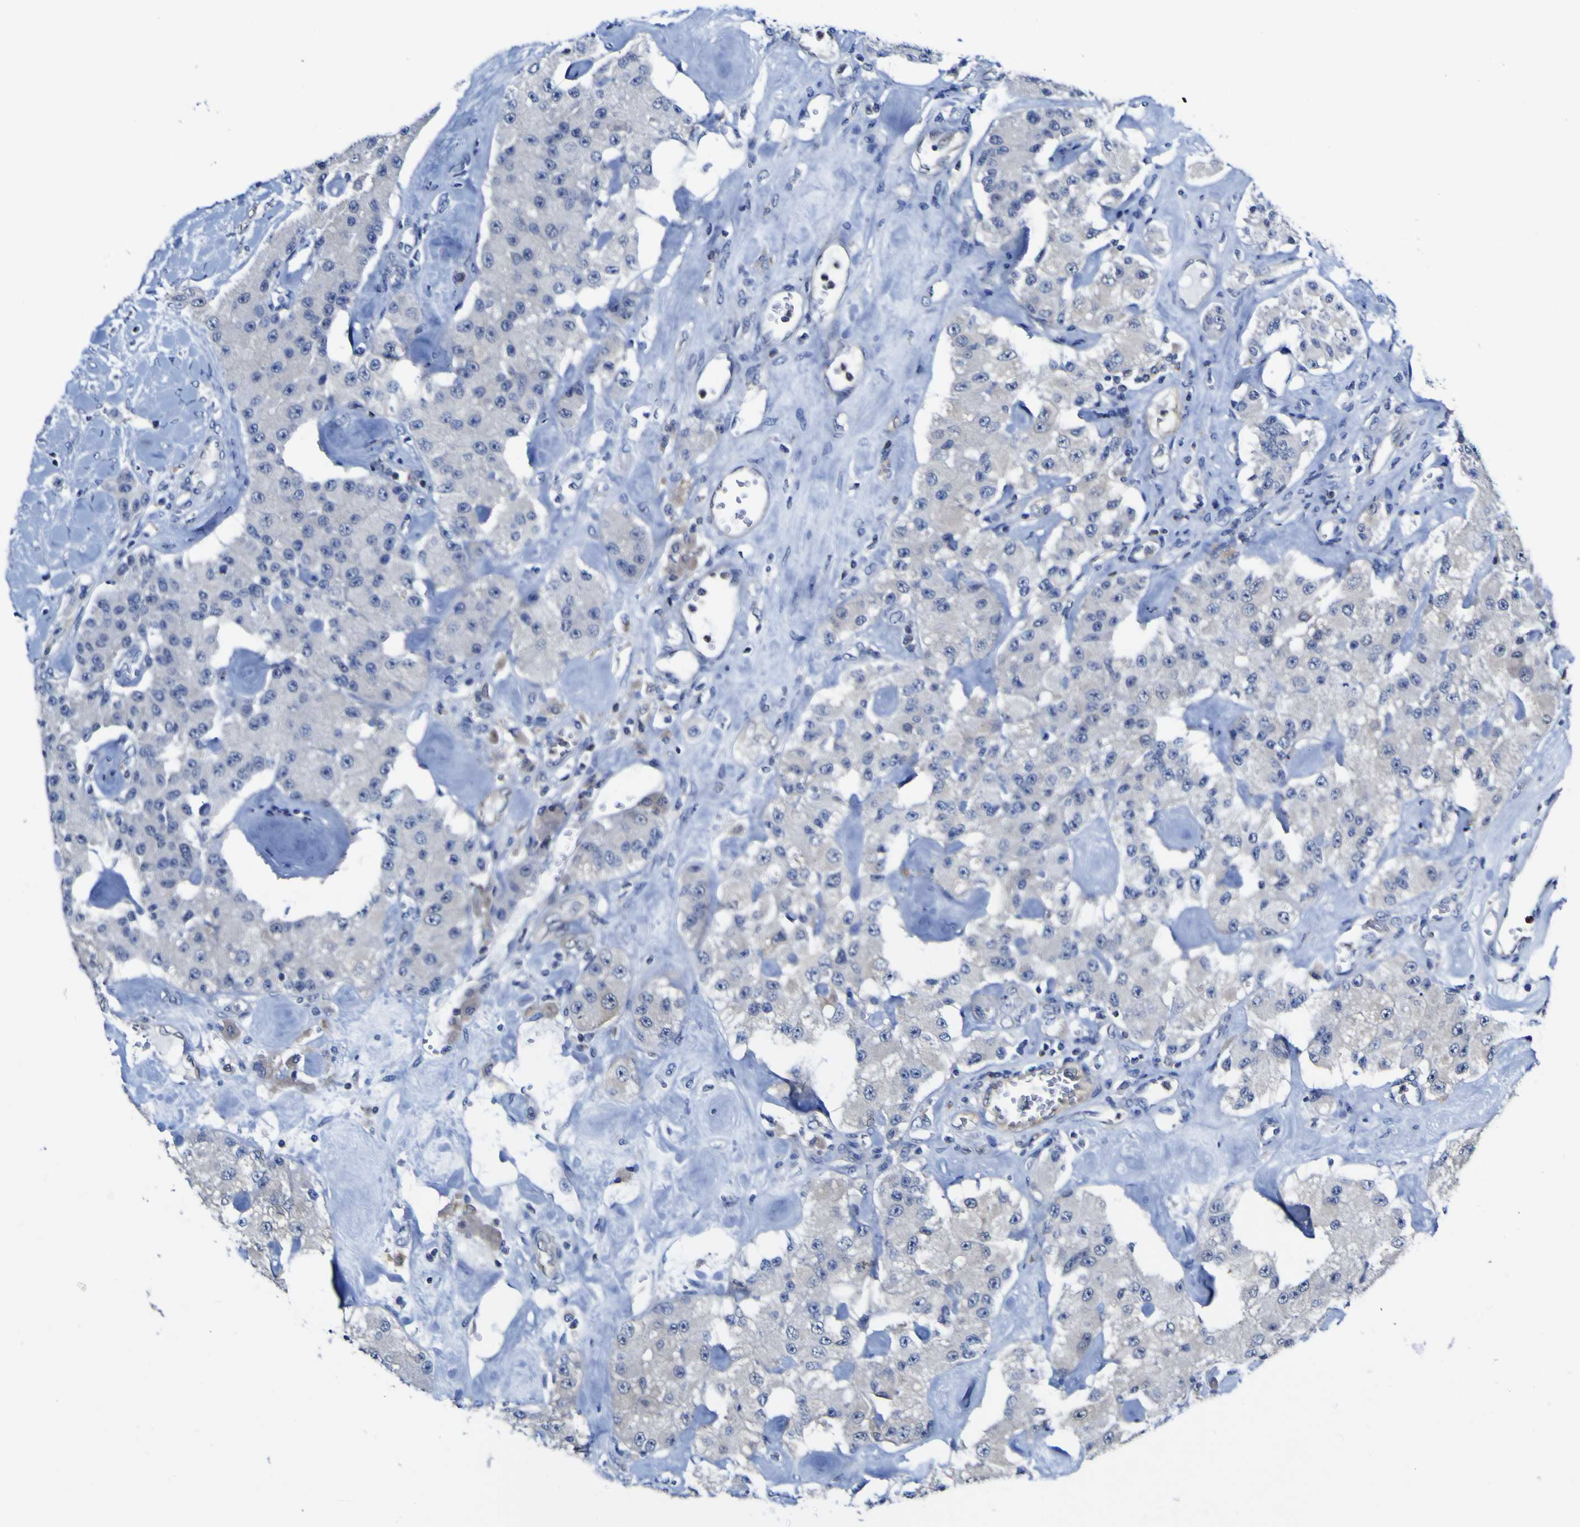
{"staining": {"intensity": "negative", "quantity": "none", "location": "none"}, "tissue": "carcinoid", "cell_type": "Tumor cells", "image_type": "cancer", "snomed": [{"axis": "morphology", "description": "Carcinoid, malignant, NOS"}, {"axis": "topography", "description": "Pancreas"}], "caption": "Image shows no significant protein expression in tumor cells of carcinoid.", "gene": "CASP6", "patient": {"sex": "male", "age": 41}}